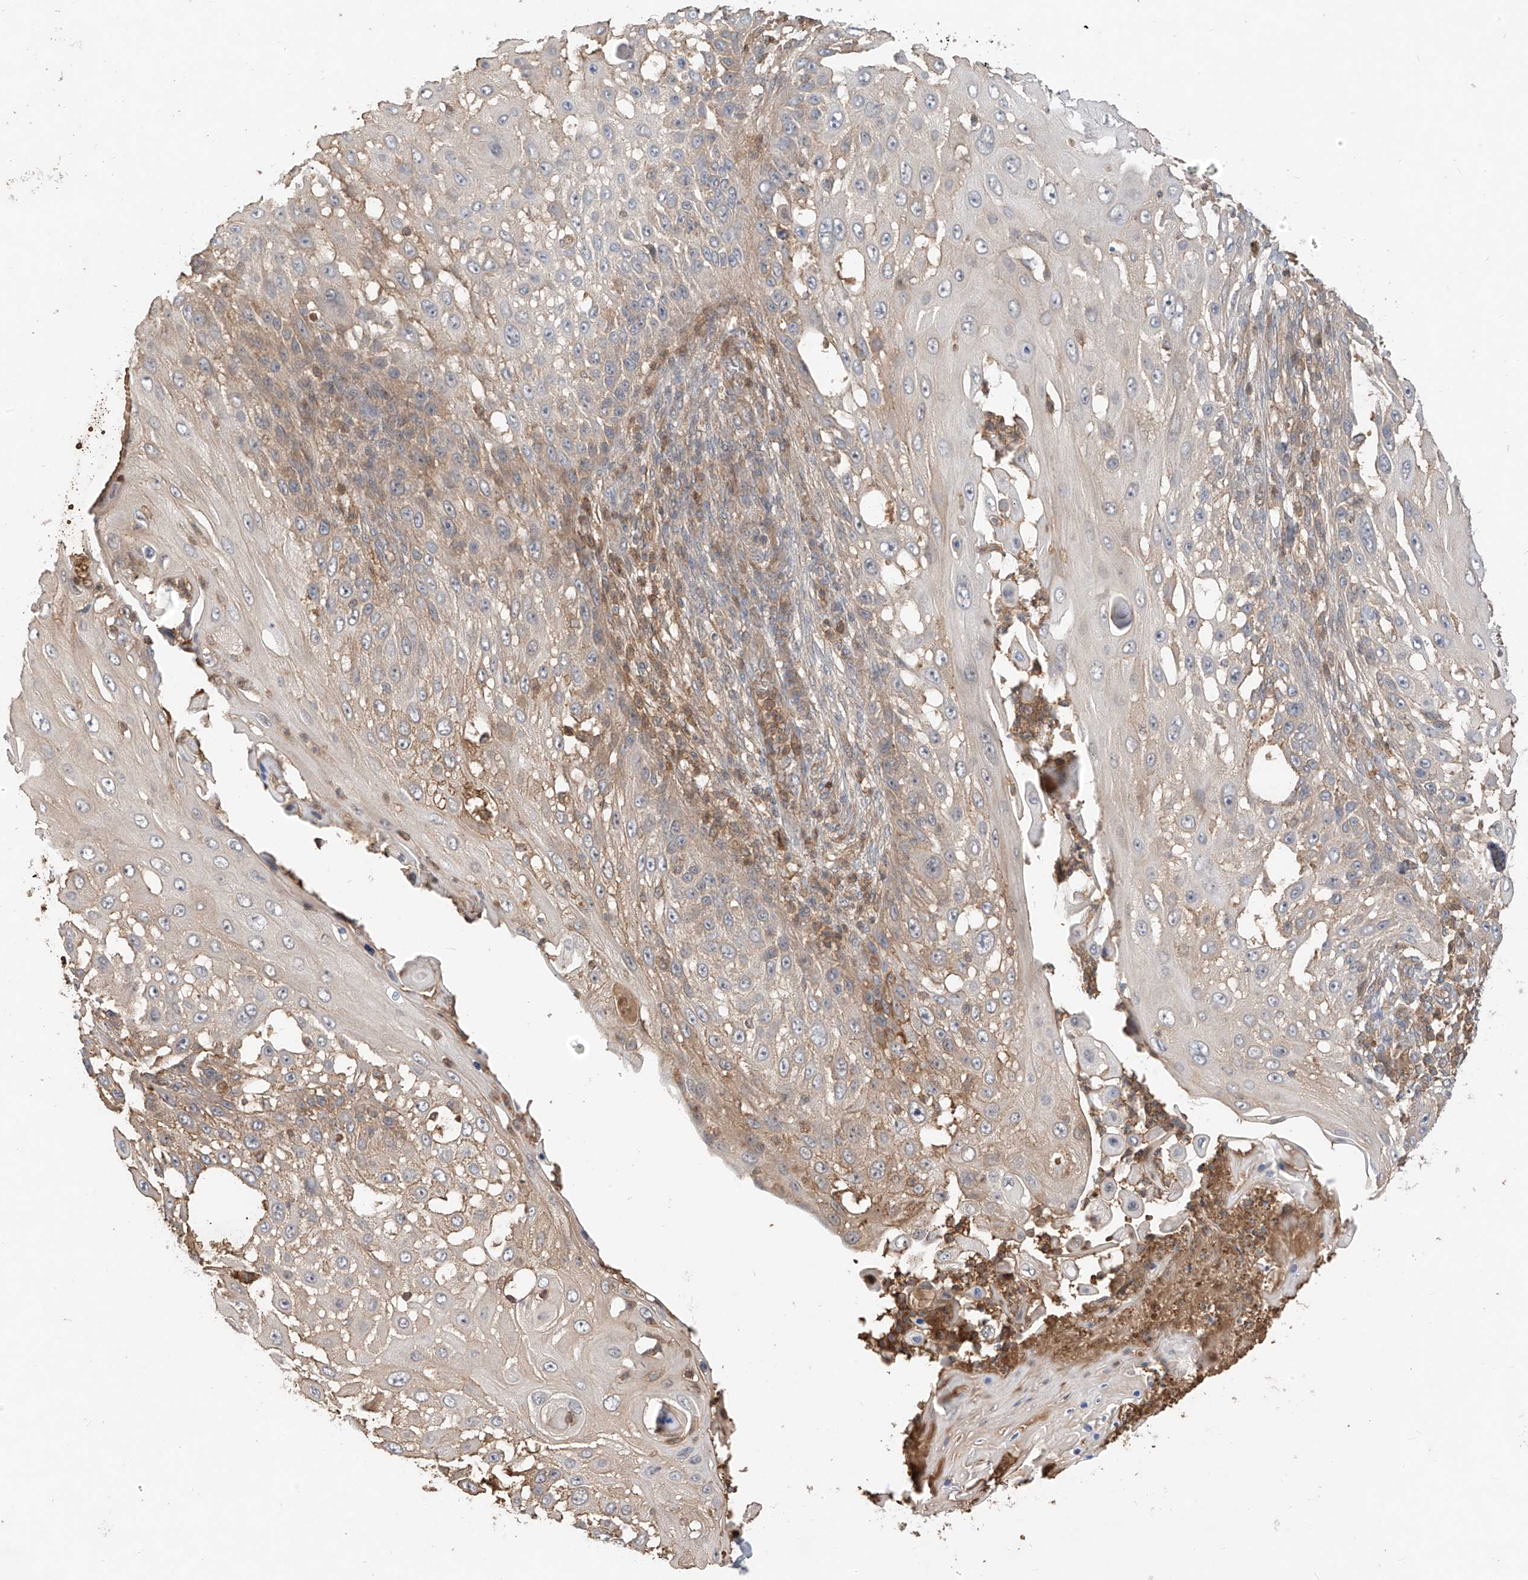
{"staining": {"intensity": "moderate", "quantity": "<25%", "location": "cytoplasmic/membranous"}, "tissue": "skin cancer", "cell_type": "Tumor cells", "image_type": "cancer", "snomed": [{"axis": "morphology", "description": "Squamous cell carcinoma, NOS"}, {"axis": "topography", "description": "Skin"}], "caption": "IHC of human skin cancer (squamous cell carcinoma) reveals low levels of moderate cytoplasmic/membranous positivity in about <25% of tumor cells.", "gene": "CACNA2D4", "patient": {"sex": "female", "age": 44}}